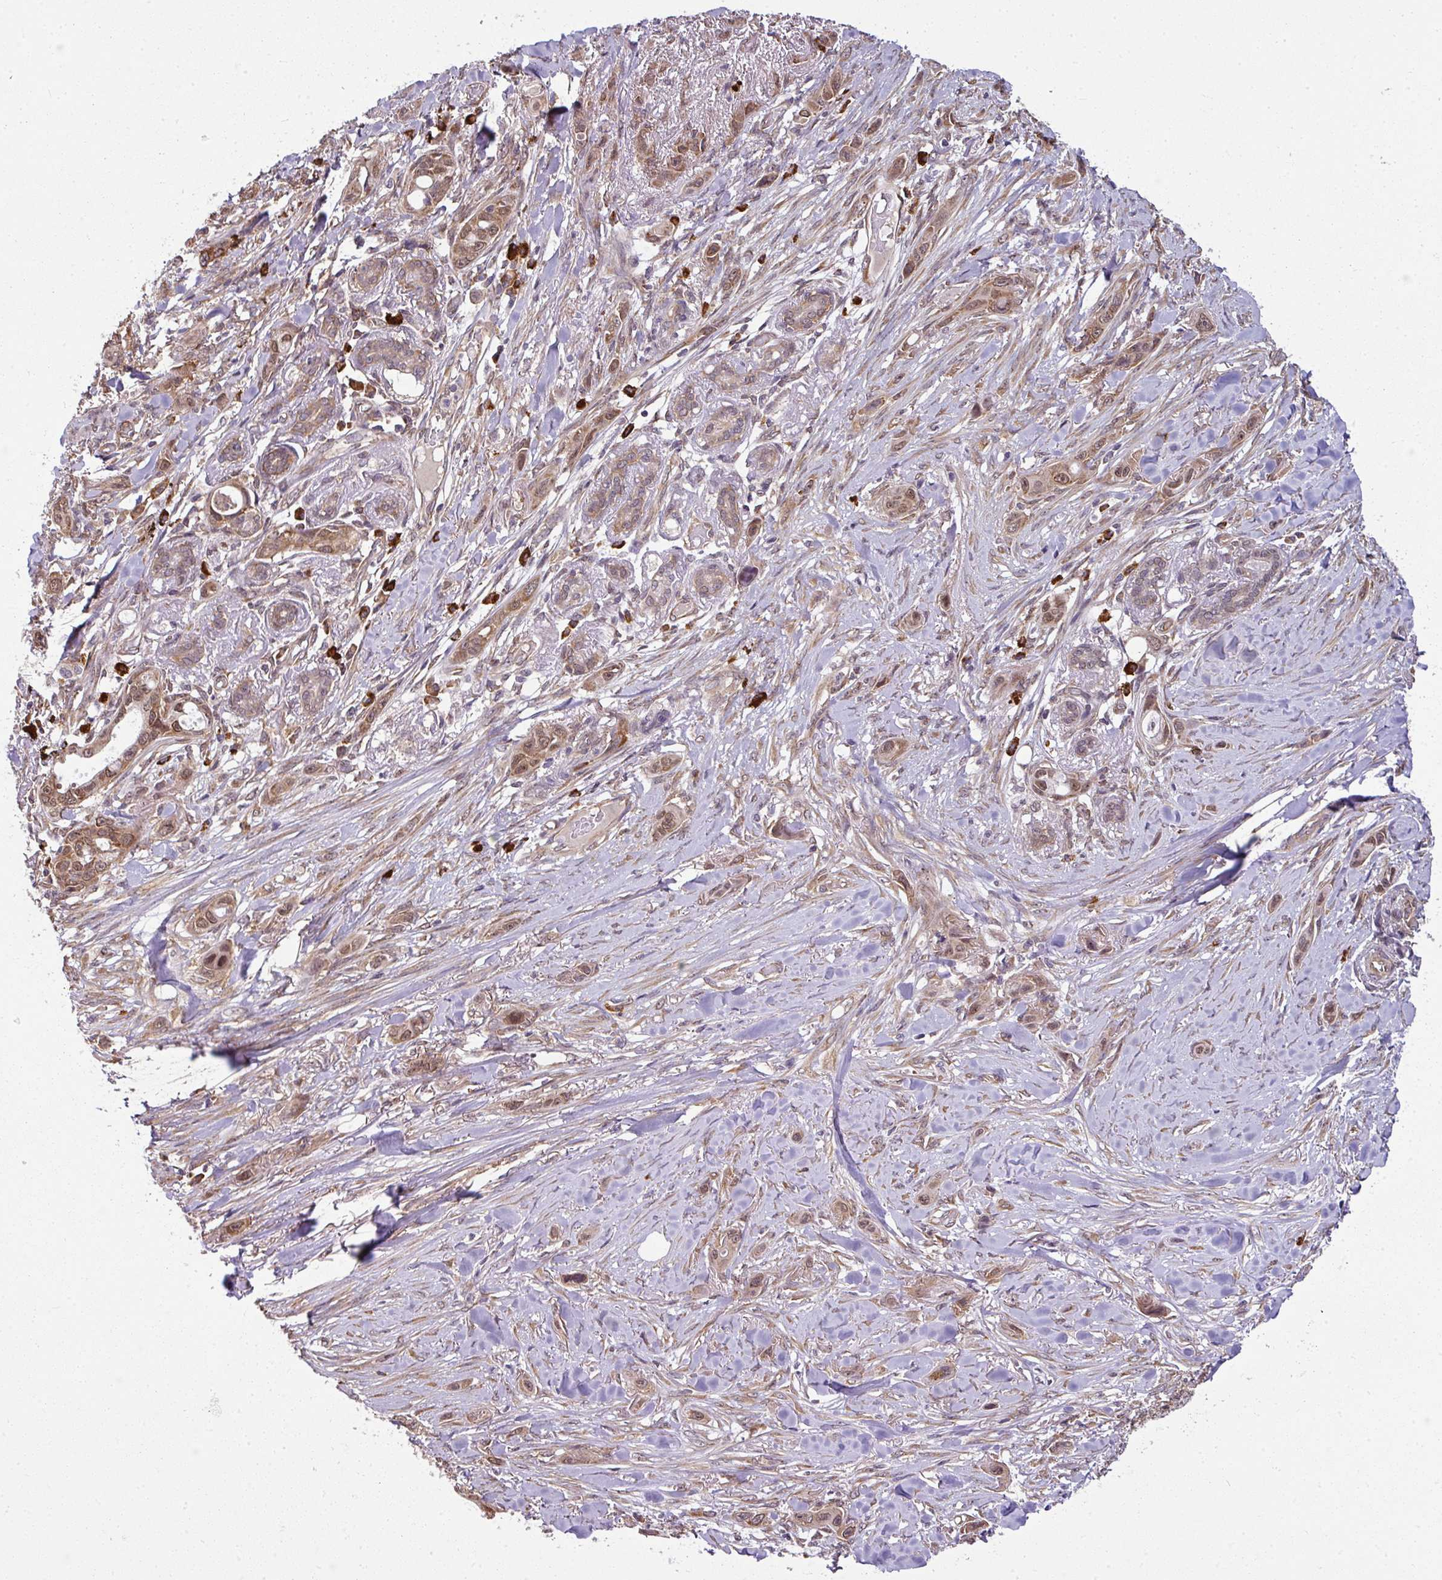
{"staining": {"intensity": "moderate", "quantity": ">75%", "location": "cytoplasmic/membranous,nuclear"}, "tissue": "skin cancer", "cell_type": "Tumor cells", "image_type": "cancer", "snomed": [{"axis": "morphology", "description": "Squamous cell carcinoma, NOS"}, {"axis": "topography", "description": "Skin"}], "caption": "A brown stain highlights moderate cytoplasmic/membranous and nuclear expression of a protein in human skin squamous cell carcinoma tumor cells.", "gene": "RBM4B", "patient": {"sex": "female", "age": 69}}